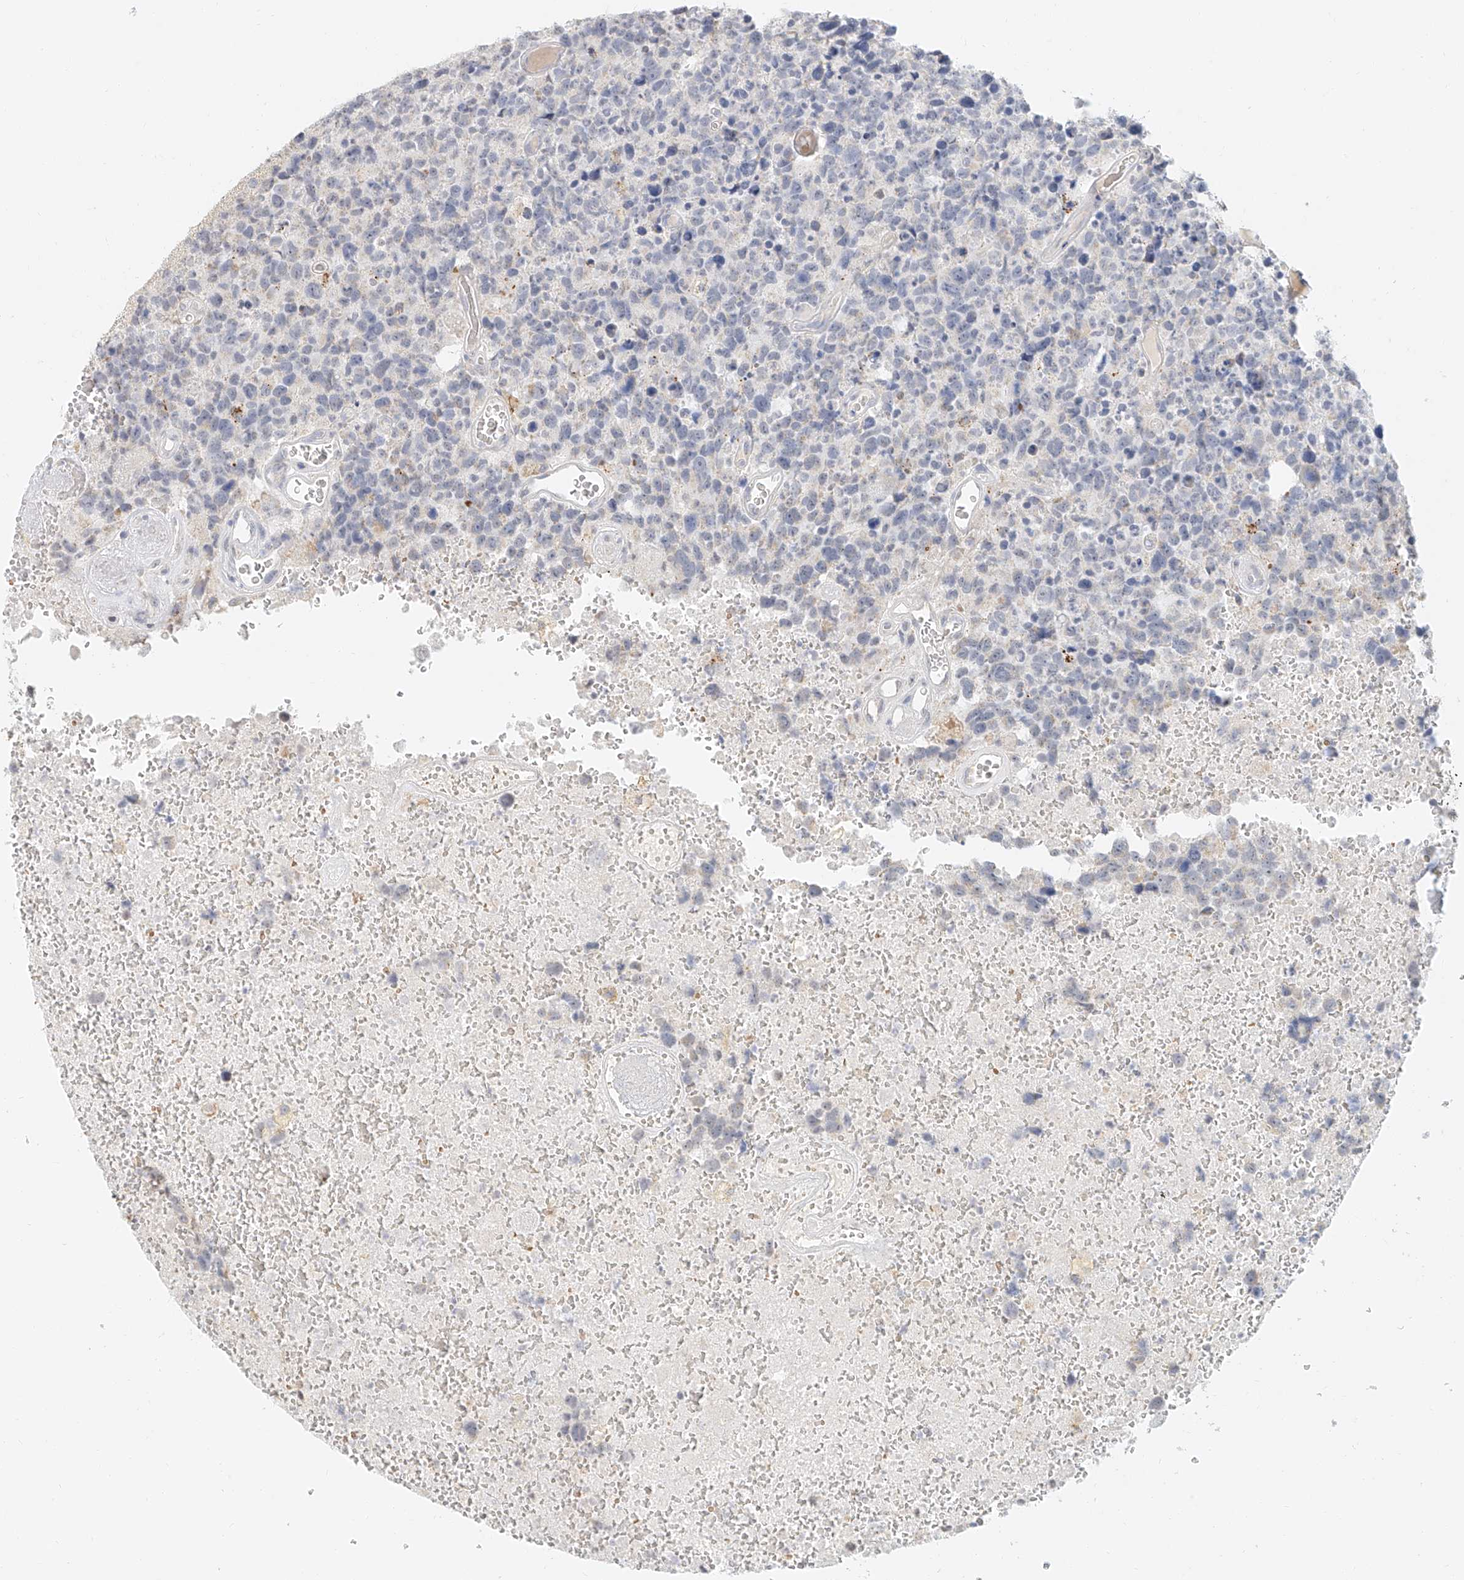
{"staining": {"intensity": "negative", "quantity": "none", "location": "none"}, "tissue": "glioma", "cell_type": "Tumor cells", "image_type": "cancer", "snomed": [{"axis": "morphology", "description": "Glioma, malignant, High grade"}, {"axis": "topography", "description": "Brain"}], "caption": "This is an immunohistochemistry photomicrograph of human high-grade glioma (malignant). There is no expression in tumor cells.", "gene": "CXorf58", "patient": {"sex": "male", "age": 69}}